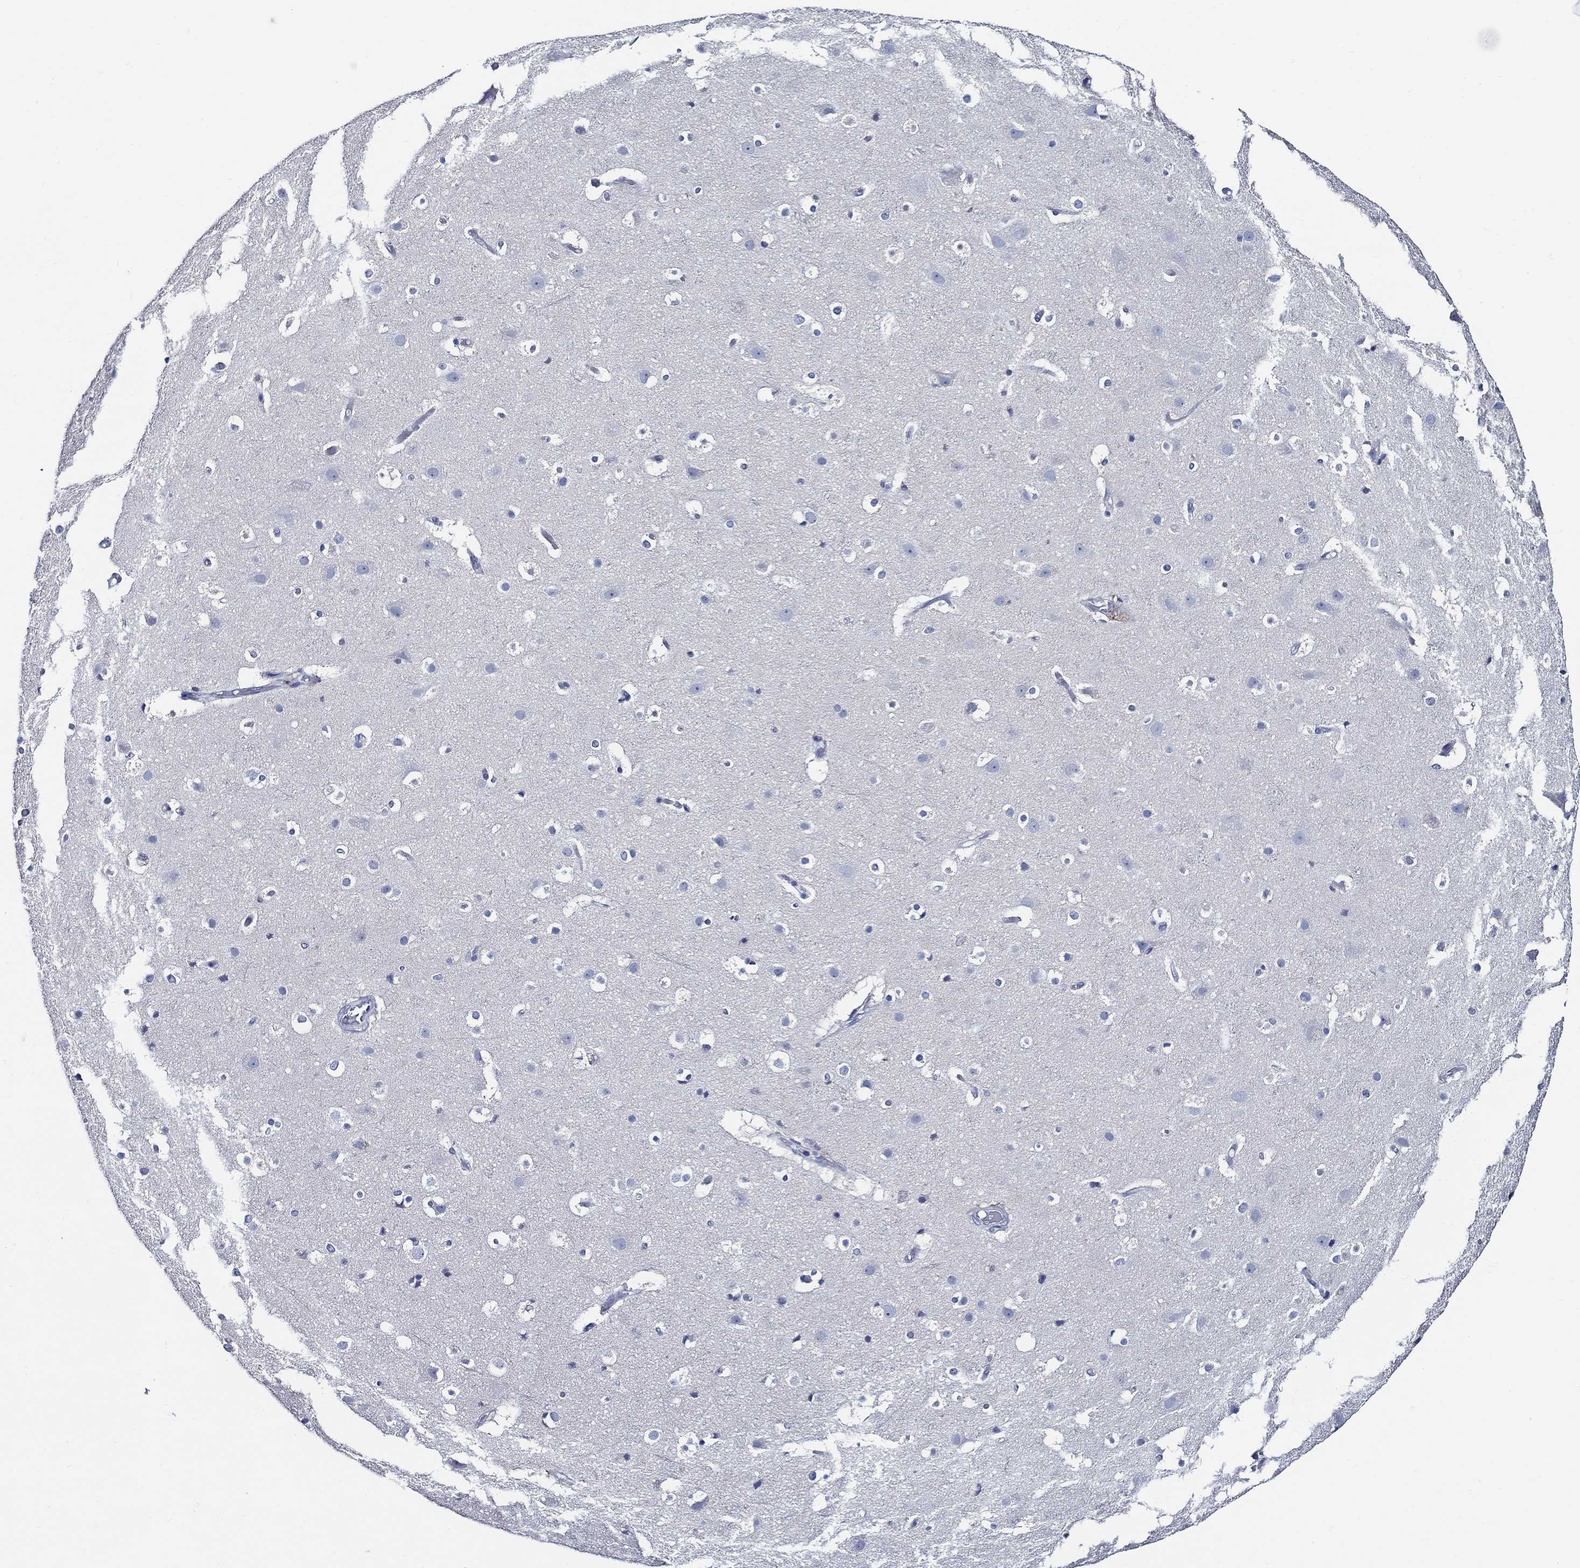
{"staining": {"intensity": "negative", "quantity": "none", "location": "none"}, "tissue": "cerebral cortex", "cell_type": "Endothelial cells", "image_type": "normal", "snomed": [{"axis": "morphology", "description": "Normal tissue, NOS"}, {"axis": "topography", "description": "Cerebral cortex"}], "caption": "Protein analysis of unremarkable cerebral cortex reveals no significant expression in endothelial cells.", "gene": "SKOR1", "patient": {"sex": "female", "age": 52}}